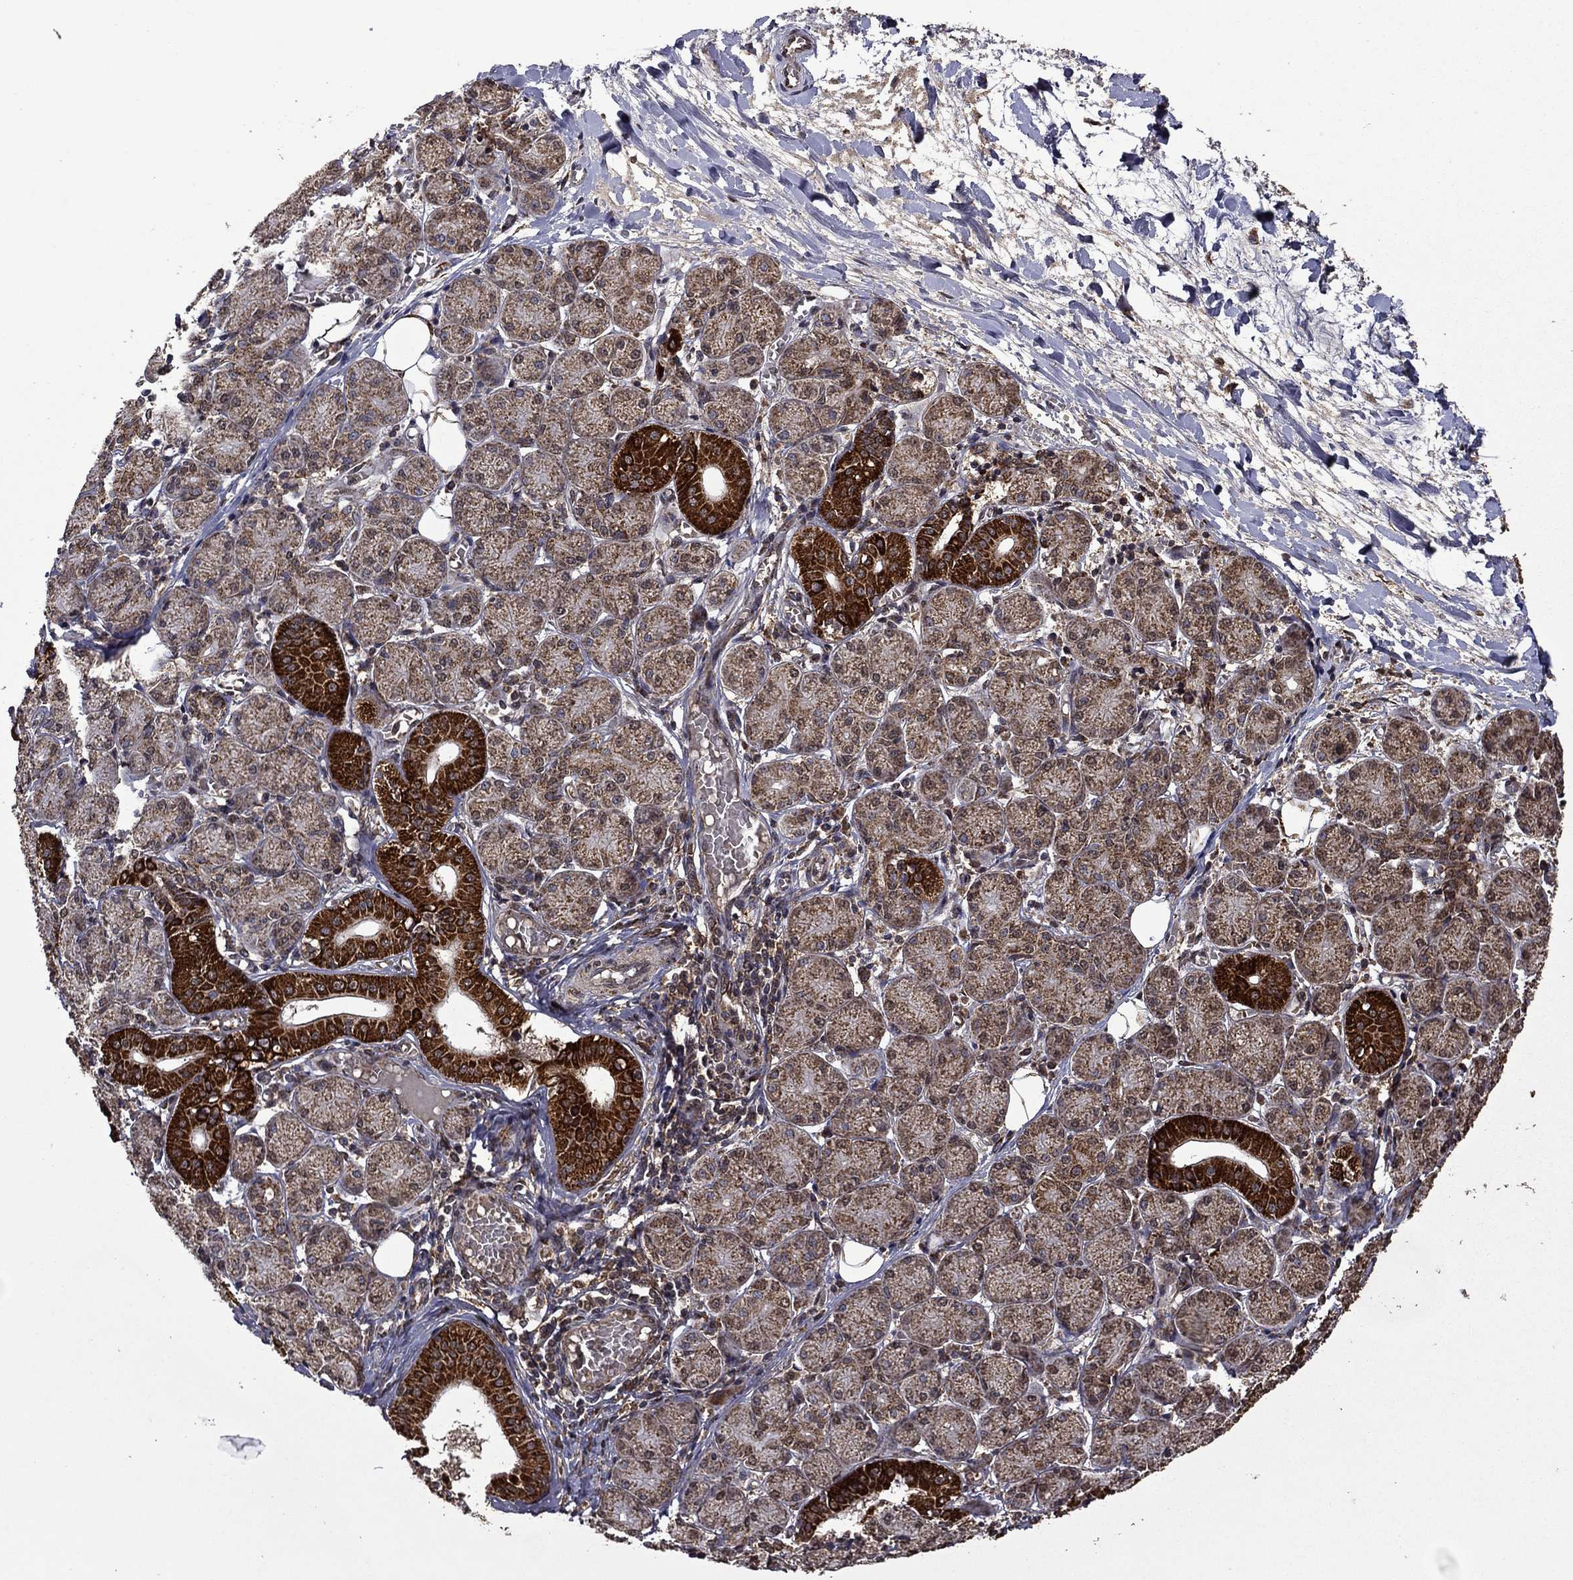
{"staining": {"intensity": "strong", "quantity": "25%-75%", "location": "cytoplasmic/membranous"}, "tissue": "salivary gland", "cell_type": "Glandular cells", "image_type": "normal", "snomed": [{"axis": "morphology", "description": "Normal tissue, NOS"}, {"axis": "topography", "description": "Salivary gland"}, {"axis": "topography", "description": "Peripheral nerve tissue"}], "caption": "Glandular cells reveal high levels of strong cytoplasmic/membranous positivity in about 25%-75% of cells in unremarkable human salivary gland. (DAB = brown stain, brightfield microscopy at high magnification).", "gene": "ITM2B", "patient": {"sex": "female", "age": 24}}